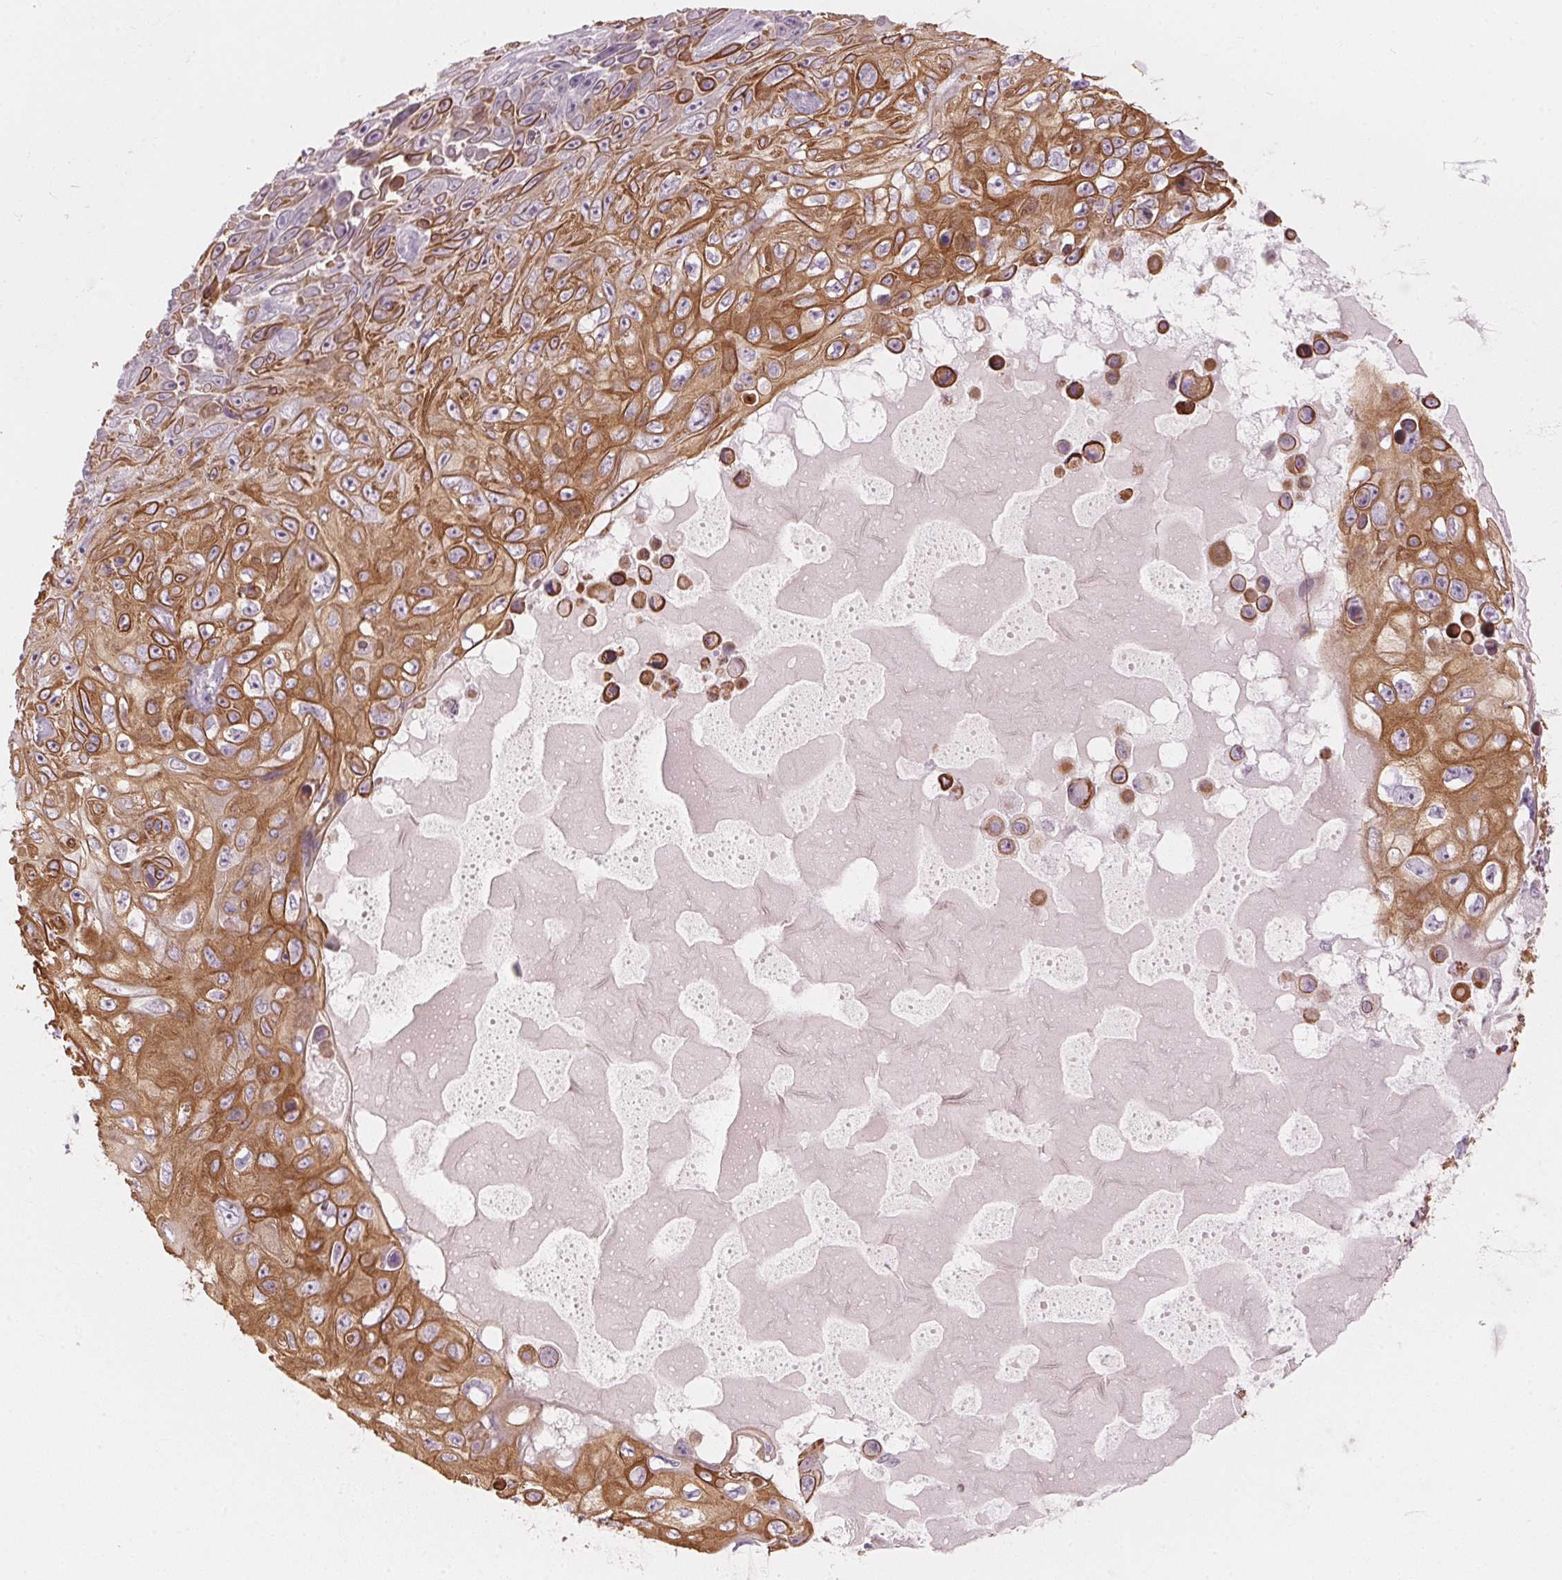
{"staining": {"intensity": "strong", "quantity": ">75%", "location": "cytoplasmic/membranous"}, "tissue": "skin cancer", "cell_type": "Tumor cells", "image_type": "cancer", "snomed": [{"axis": "morphology", "description": "Squamous cell carcinoma, NOS"}, {"axis": "topography", "description": "Skin"}], "caption": "Tumor cells exhibit high levels of strong cytoplasmic/membranous expression in approximately >75% of cells in skin squamous cell carcinoma.", "gene": "SCTR", "patient": {"sex": "male", "age": 82}}